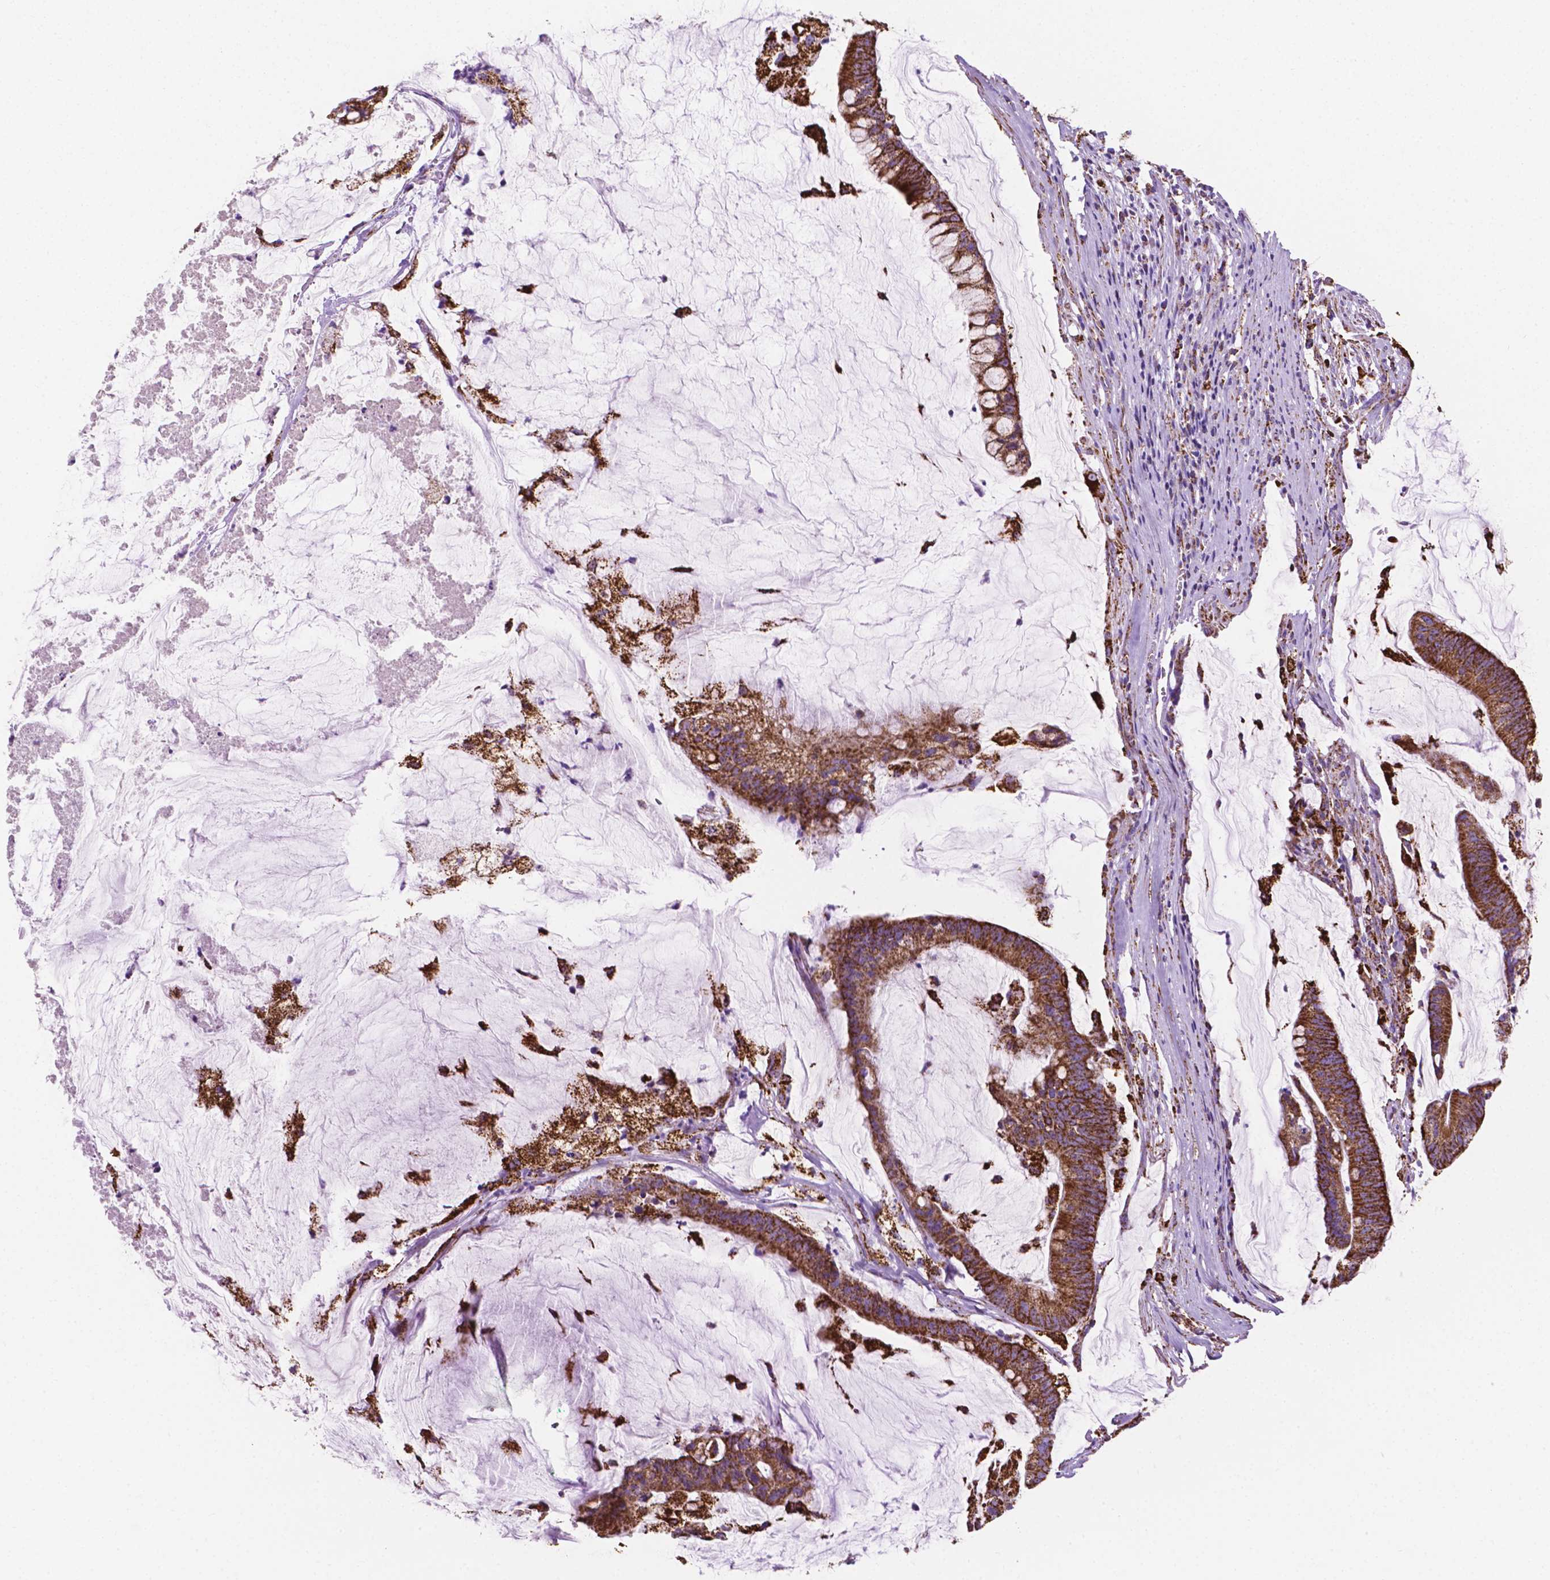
{"staining": {"intensity": "strong", "quantity": ">75%", "location": "cytoplasmic/membranous"}, "tissue": "colorectal cancer", "cell_type": "Tumor cells", "image_type": "cancer", "snomed": [{"axis": "morphology", "description": "Adenocarcinoma, NOS"}, {"axis": "topography", "description": "Colon"}], "caption": "Tumor cells reveal high levels of strong cytoplasmic/membranous staining in approximately >75% of cells in colorectal adenocarcinoma.", "gene": "RMDN3", "patient": {"sex": "male", "age": 62}}